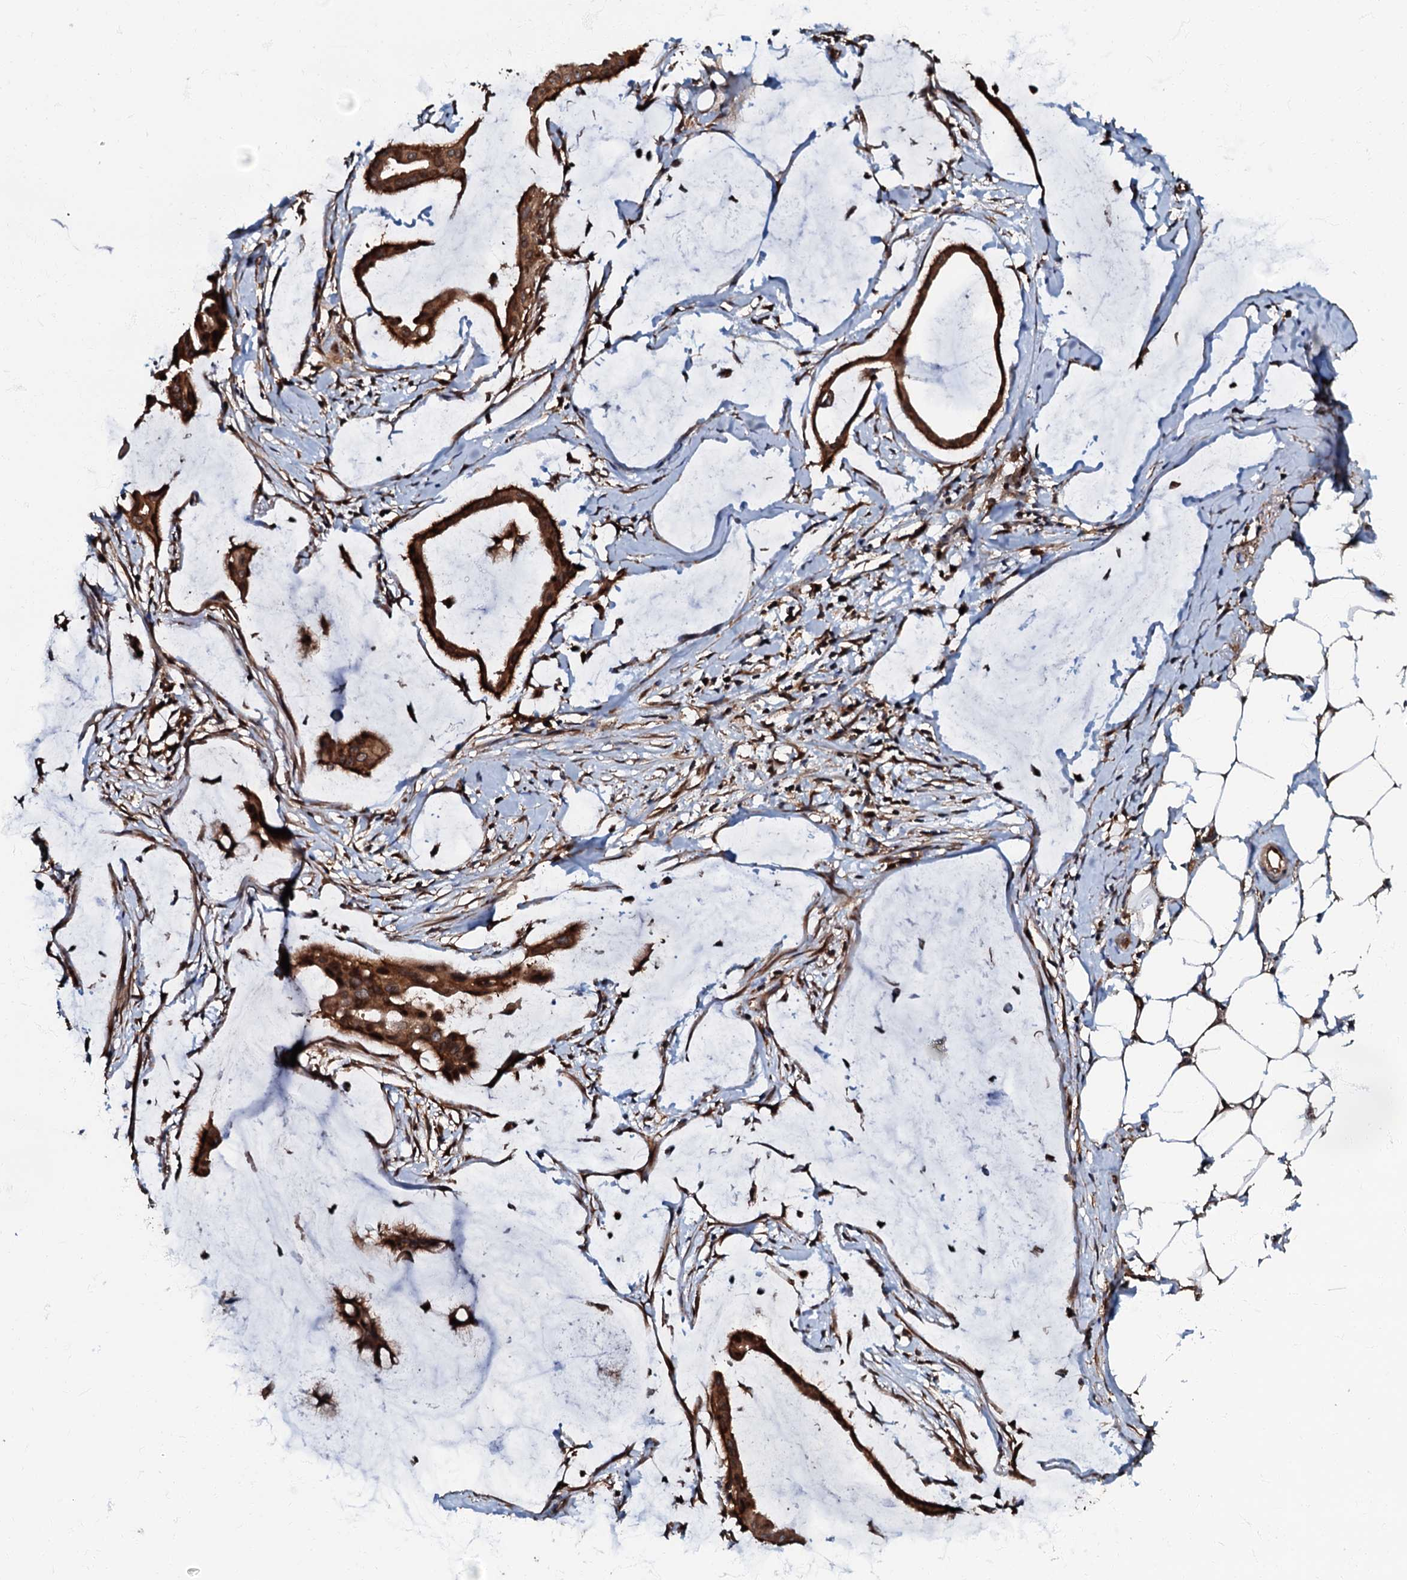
{"staining": {"intensity": "strong", "quantity": ">75%", "location": "cytoplasmic/membranous,nuclear"}, "tissue": "ovarian cancer", "cell_type": "Tumor cells", "image_type": "cancer", "snomed": [{"axis": "morphology", "description": "Cystadenocarcinoma, mucinous, NOS"}, {"axis": "topography", "description": "Ovary"}], "caption": "Ovarian mucinous cystadenocarcinoma stained with a protein marker demonstrates strong staining in tumor cells.", "gene": "OSBP", "patient": {"sex": "female", "age": 73}}